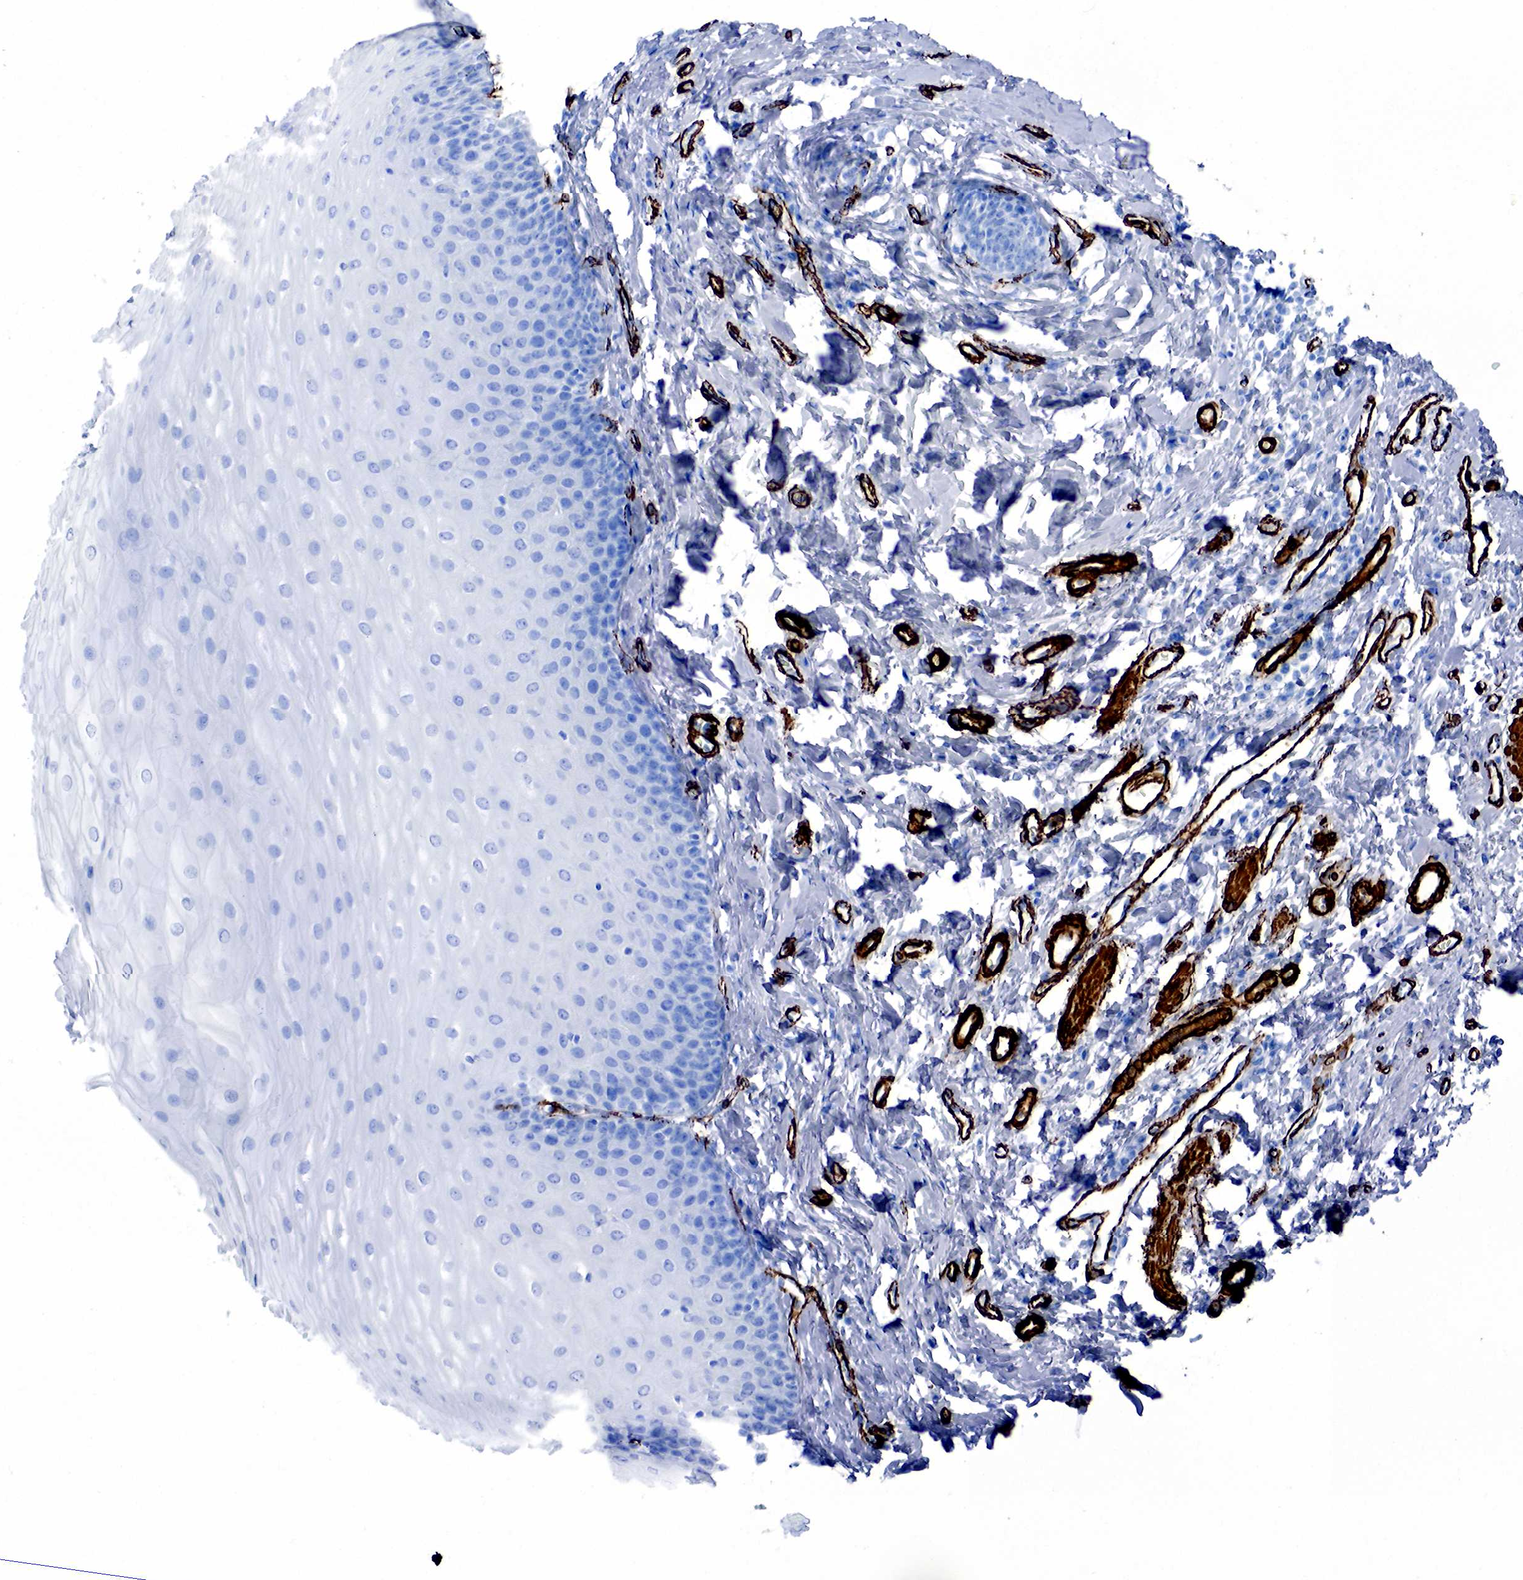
{"staining": {"intensity": "negative", "quantity": "none", "location": "none"}, "tissue": "esophagus", "cell_type": "Squamous epithelial cells", "image_type": "normal", "snomed": [{"axis": "morphology", "description": "Normal tissue, NOS"}, {"axis": "topography", "description": "Esophagus"}], "caption": "High power microscopy photomicrograph of an immunohistochemistry (IHC) micrograph of benign esophagus, revealing no significant staining in squamous epithelial cells.", "gene": "ACTA2", "patient": {"sex": "male", "age": 70}}